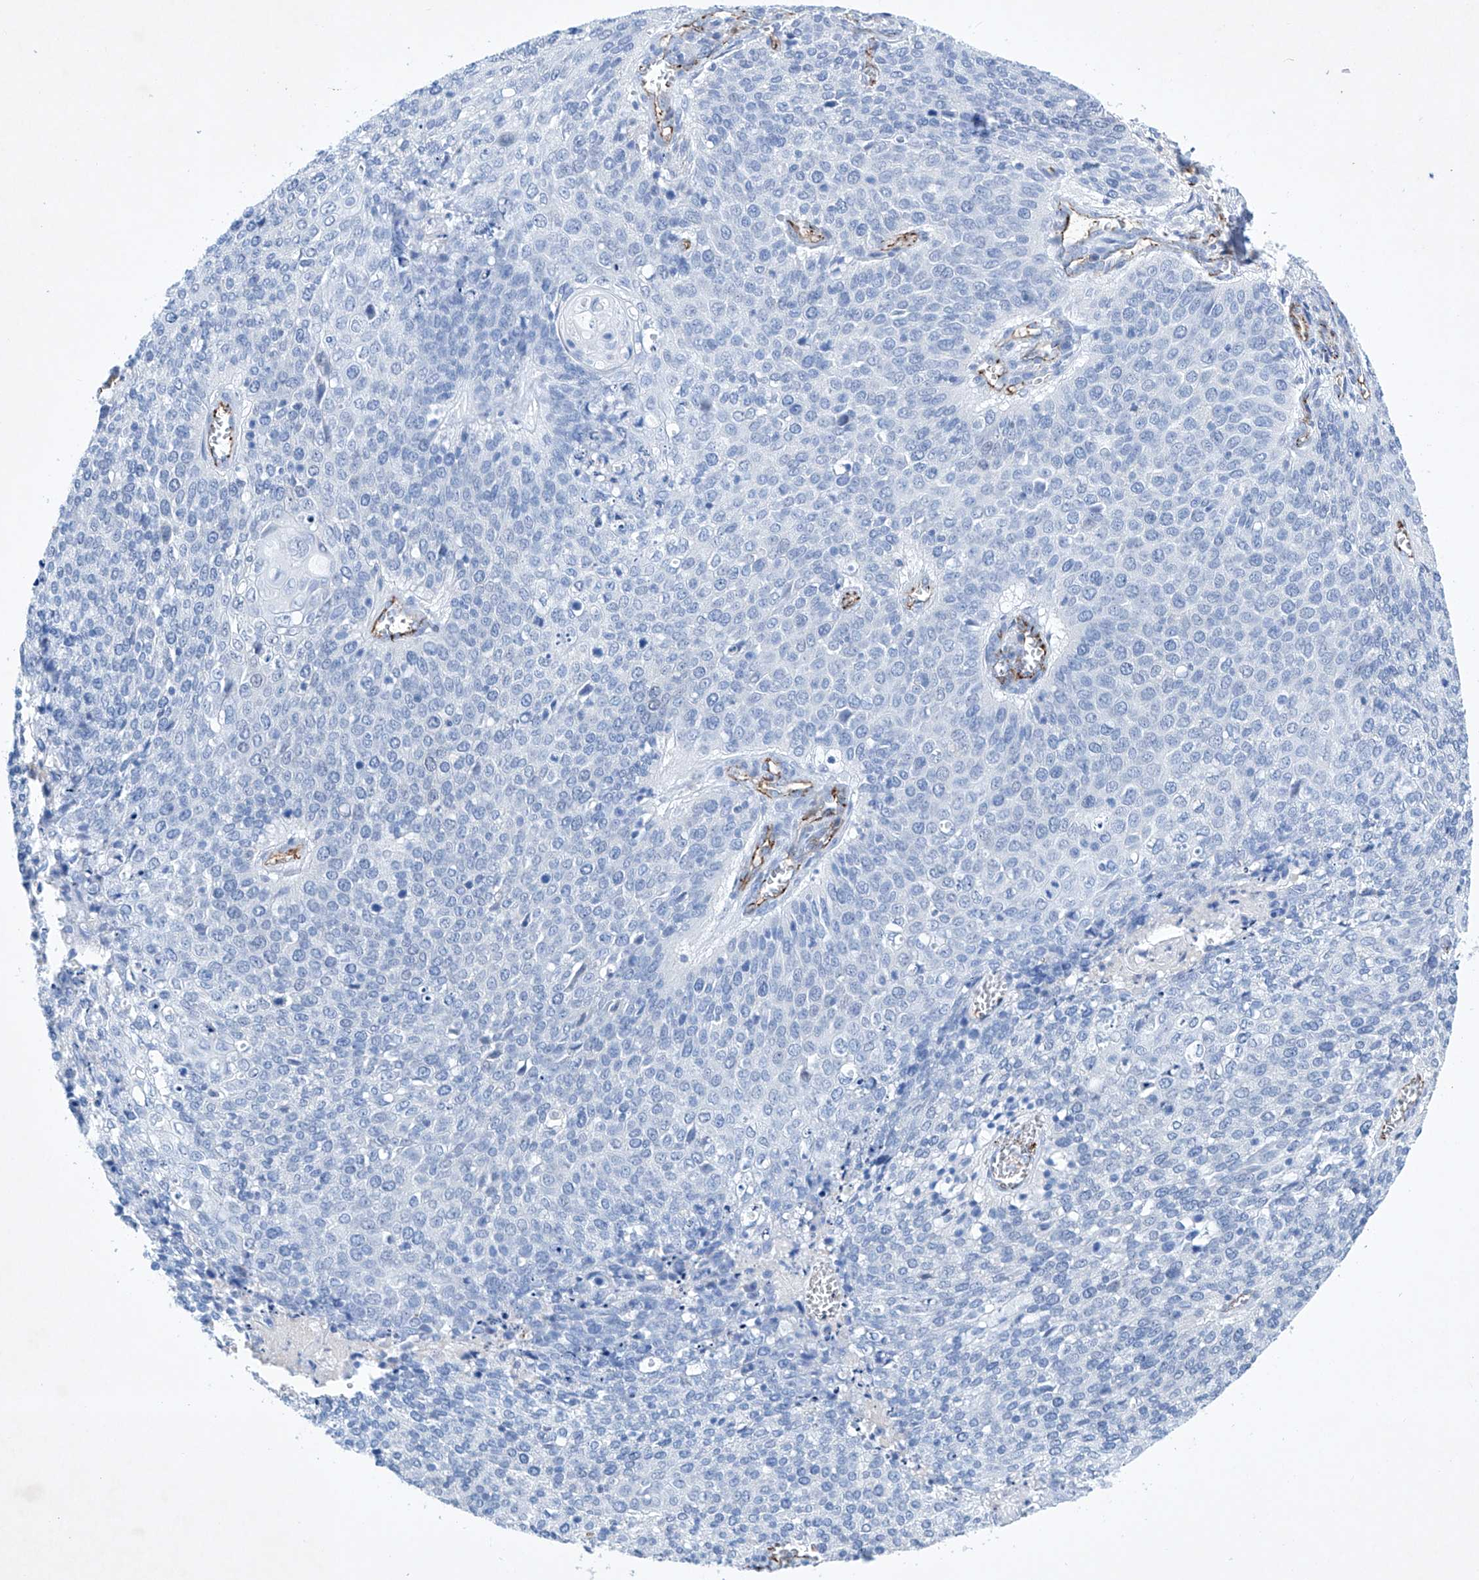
{"staining": {"intensity": "negative", "quantity": "none", "location": "none"}, "tissue": "cervical cancer", "cell_type": "Tumor cells", "image_type": "cancer", "snomed": [{"axis": "morphology", "description": "Squamous cell carcinoma, NOS"}, {"axis": "topography", "description": "Cervix"}], "caption": "IHC of human cervical squamous cell carcinoma displays no staining in tumor cells.", "gene": "ETV7", "patient": {"sex": "female", "age": 39}}